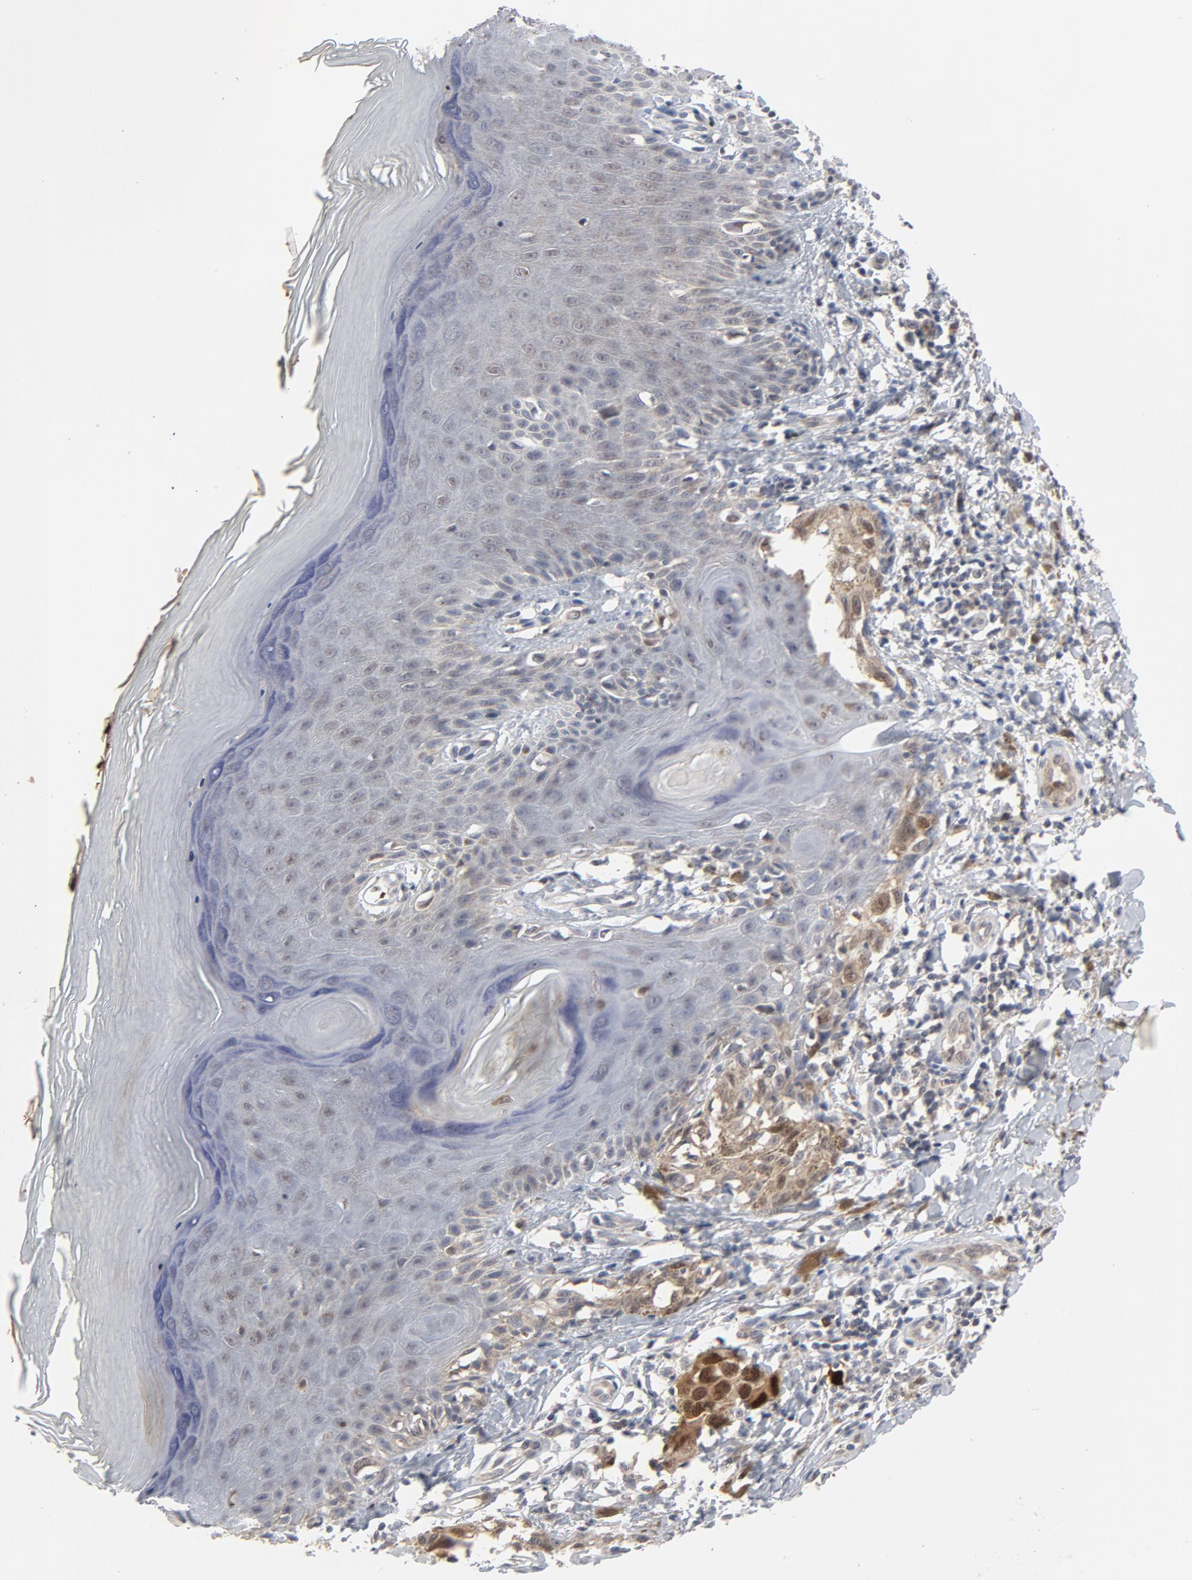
{"staining": {"intensity": "strong", "quantity": ">75%", "location": "cytoplasmic/membranous,nuclear"}, "tissue": "melanoma", "cell_type": "Tumor cells", "image_type": "cancer", "snomed": [{"axis": "morphology", "description": "Malignant melanoma, NOS"}, {"axis": "topography", "description": "Skin"}], "caption": "IHC (DAB) staining of melanoma exhibits strong cytoplasmic/membranous and nuclear protein positivity in approximately >75% of tumor cells.", "gene": "PRDX1", "patient": {"sex": "female", "age": 77}}